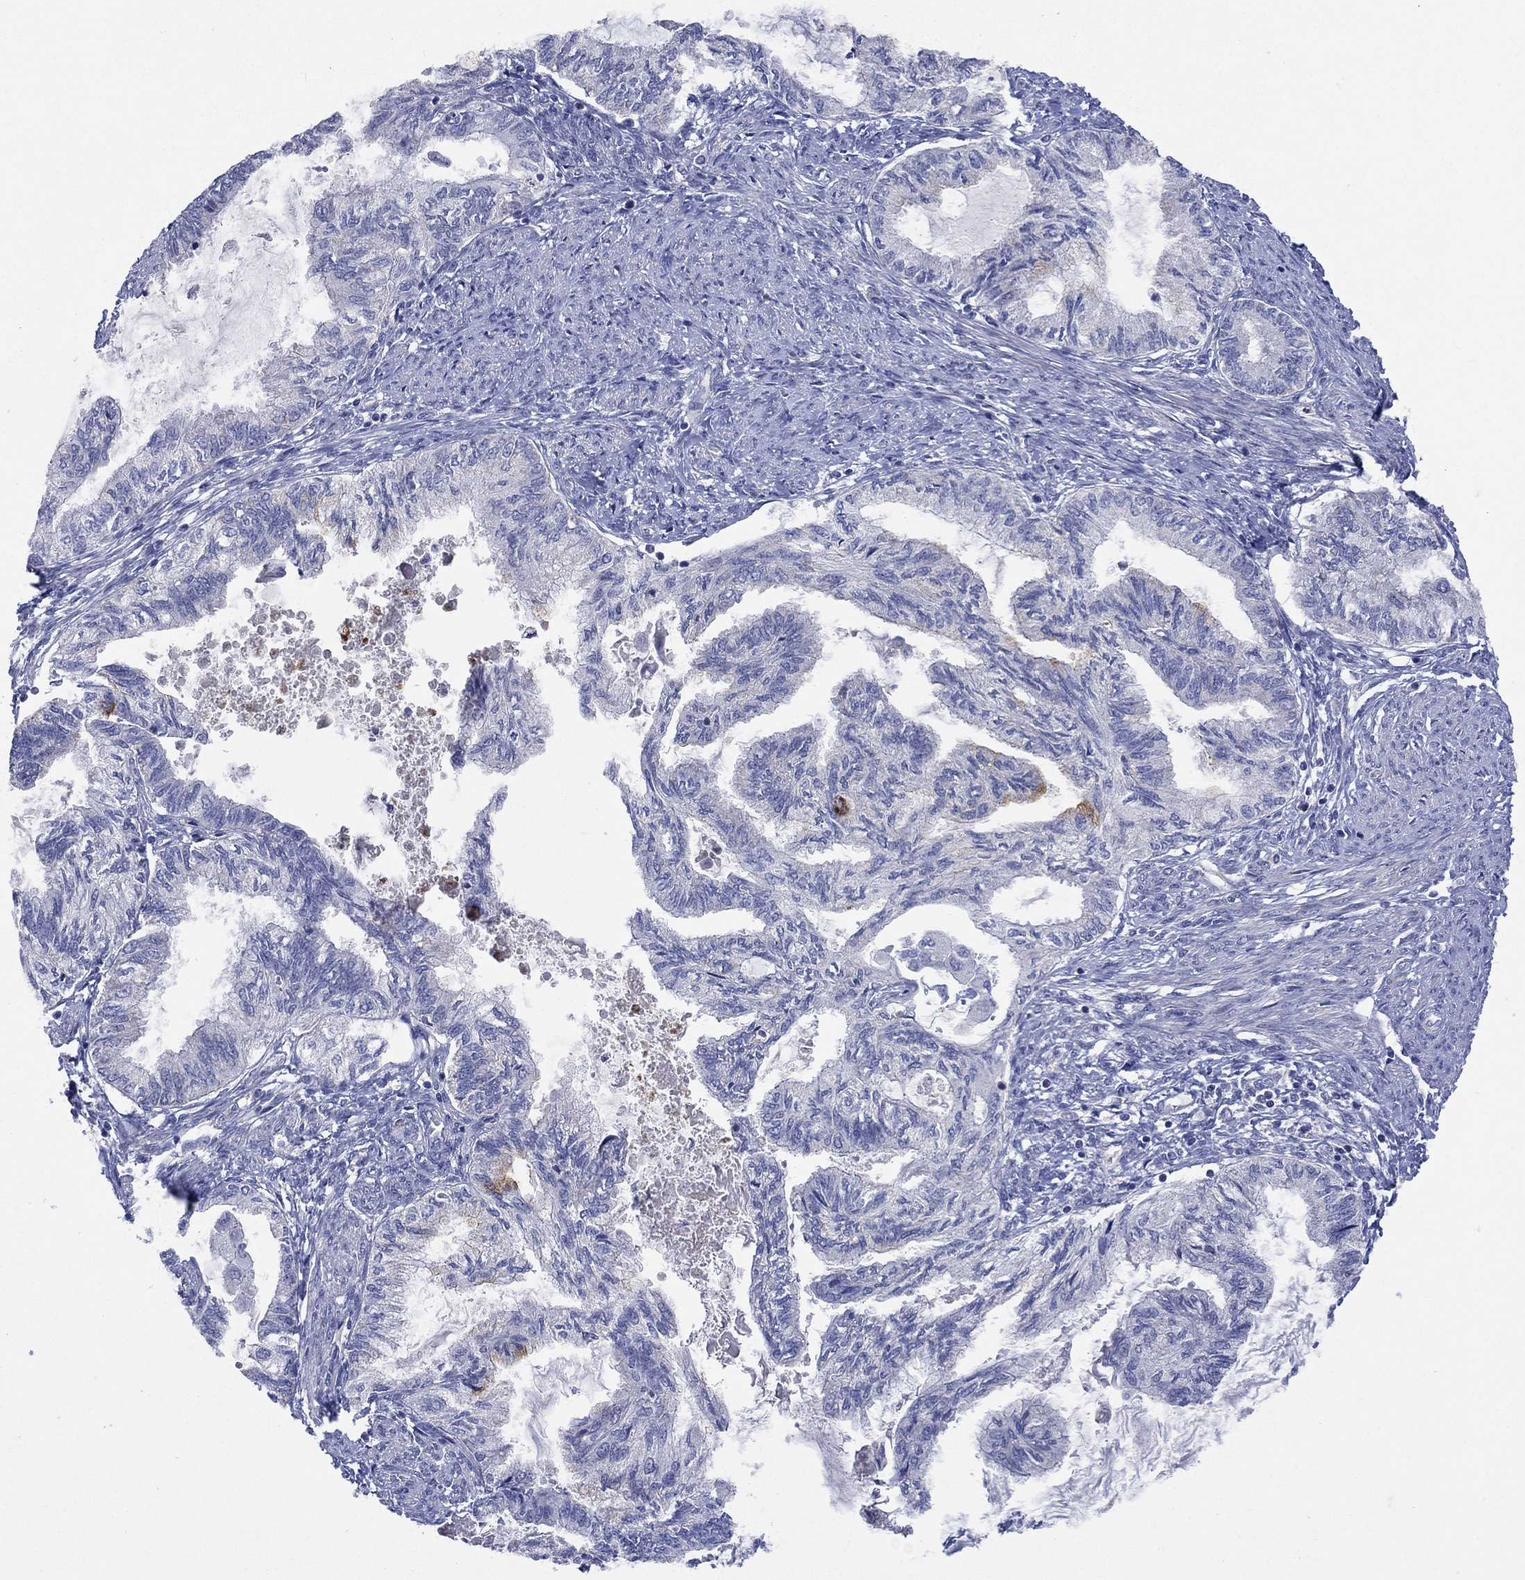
{"staining": {"intensity": "negative", "quantity": "none", "location": "none"}, "tissue": "endometrial cancer", "cell_type": "Tumor cells", "image_type": "cancer", "snomed": [{"axis": "morphology", "description": "Adenocarcinoma, NOS"}, {"axis": "topography", "description": "Endometrium"}], "caption": "Endometrial cancer (adenocarcinoma) was stained to show a protein in brown. There is no significant staining in tumor cells. (Brightfield microscopy of DAB (3,3'-diaminobenzidine) IHC at high magnification).", "gene": "CLVS1", "patient": {"sex": "female", "age": 86}}